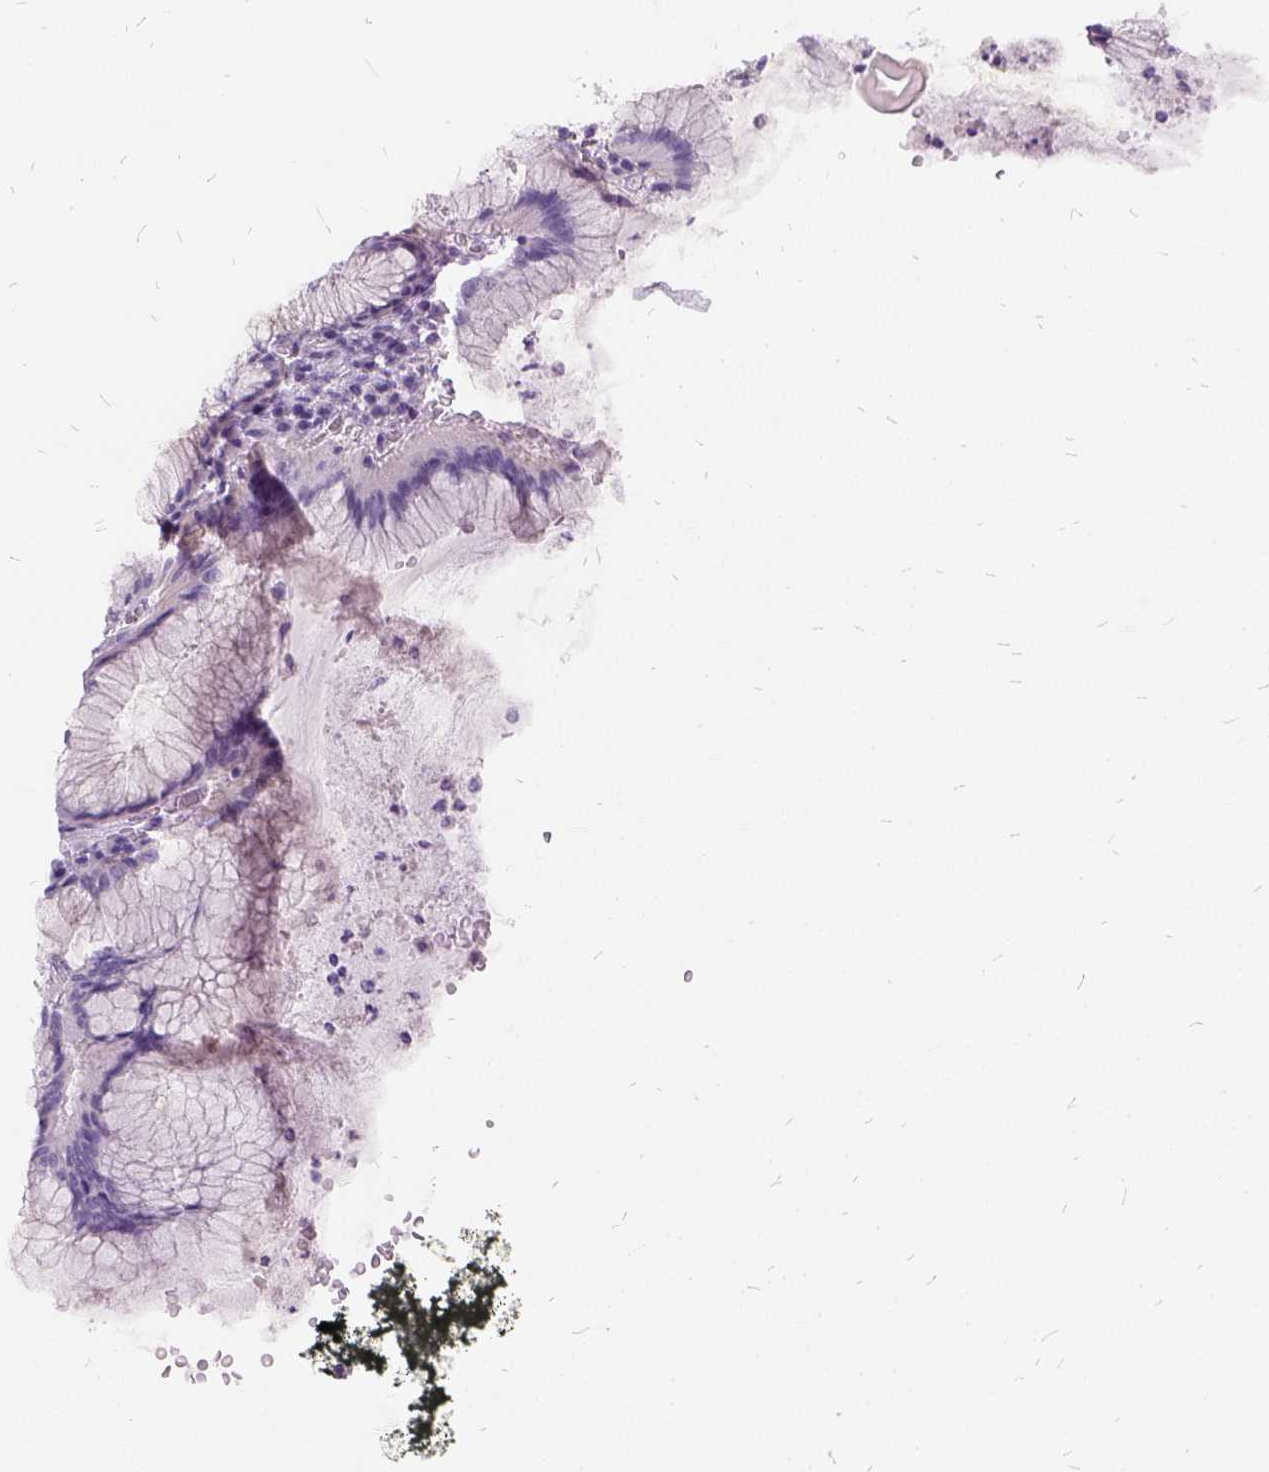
{"staining": {"intensity": "weak", "quantity": "<25%", "location": "cytoplasmic/membranous"}, "tissue": "stomach", "cell_type": "Glandular cells", "image_type": "normal", "snomed": [{"axis": "morphology", "description": "Normal tissue, NOS"}, {"axis": "topography", "description": "Stomach"}], "caption": "Immunohistochemistry of benign human stomach shows no positivity in glandular cells. (DAB IHC visualized using brightfield microscopy, high magnification).", "gene": "FDX1", "patient": {"sex": "male", "age": 55}}